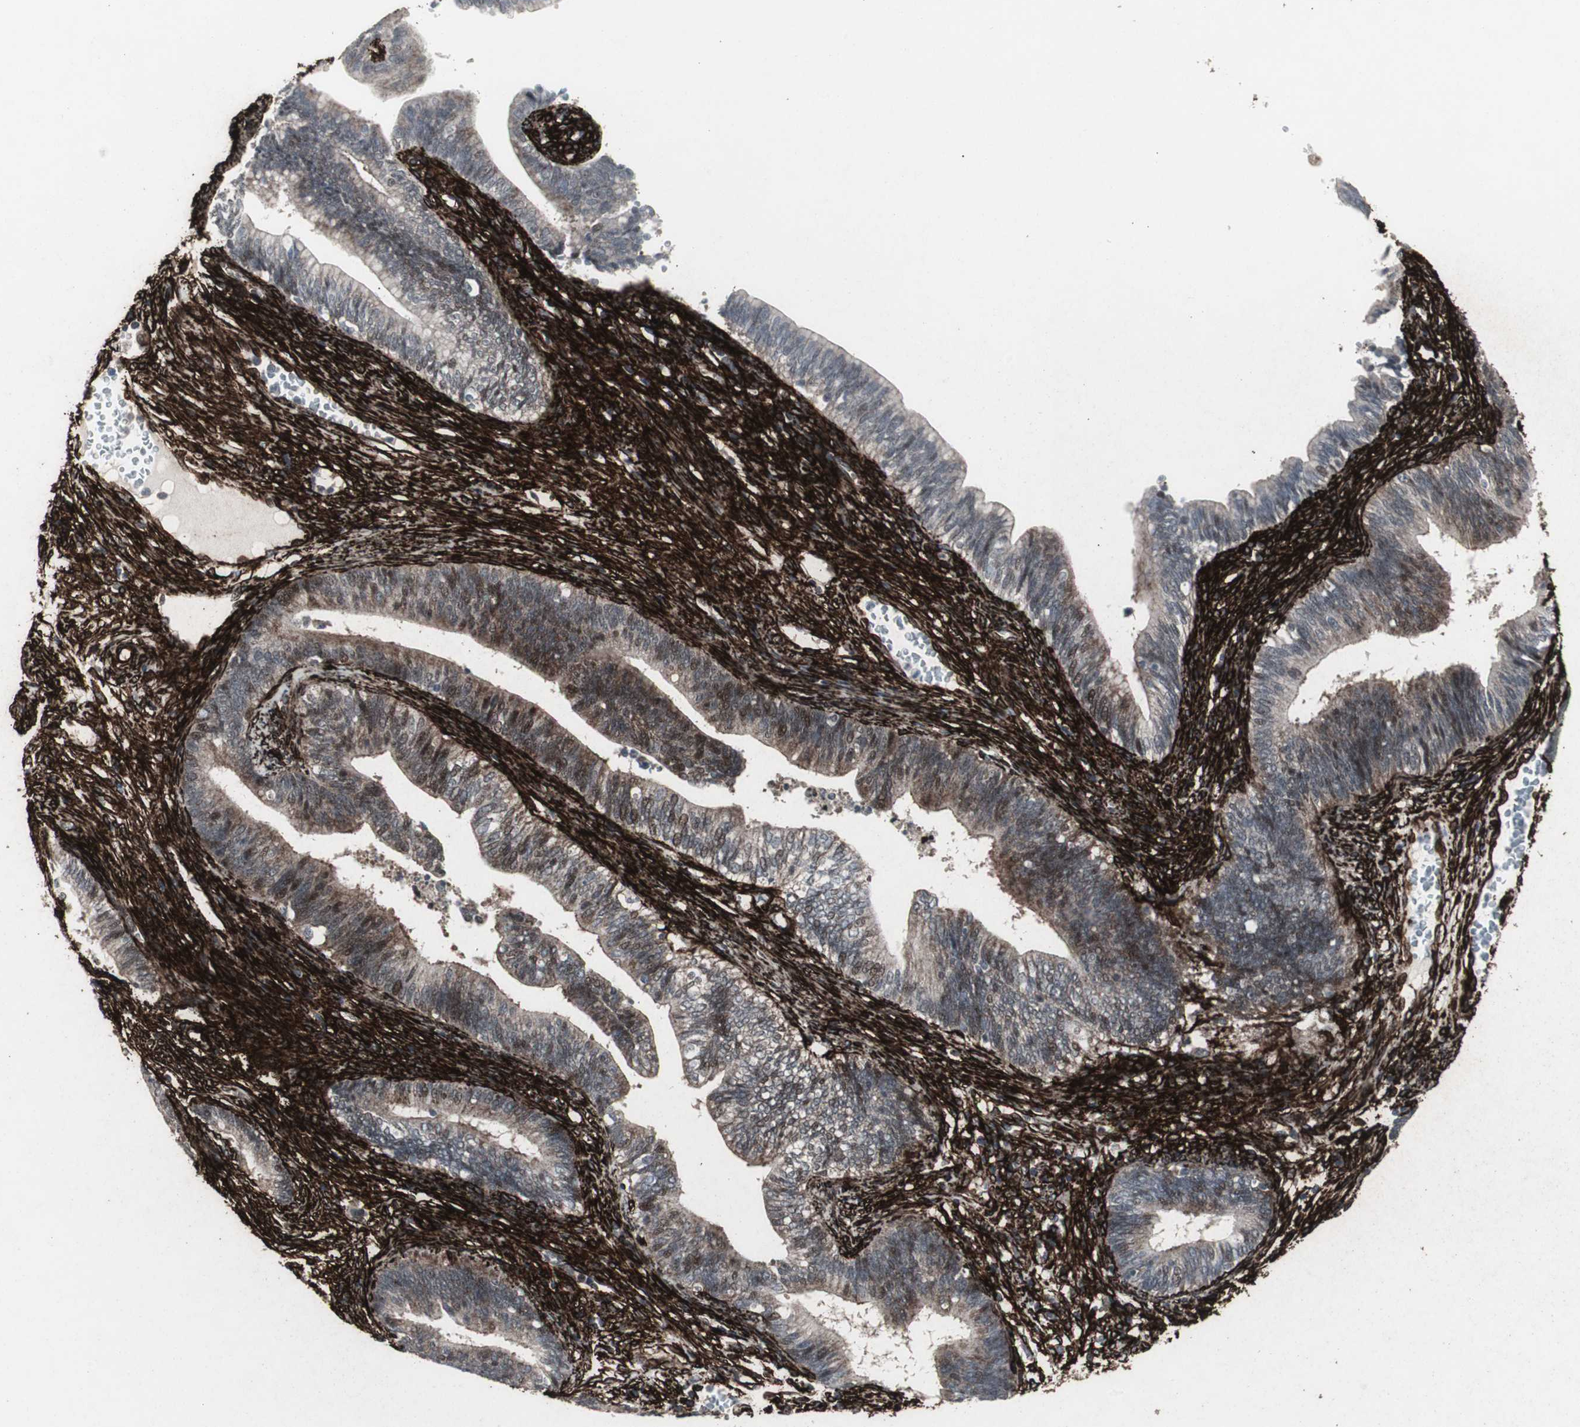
{"staining": {"intensity": "weak", "quantity": "25%-75%", "location": "cytoplasmic/membranous,nuclear"}, "tissue": "cervical cancer", "cell_type": "Tumor cells", "image_type": "cancer", "snomed": [{"axis": "morphology", "description": "Adenocarcinoma, NOS"}, {"axis": "topography", "description": "Cervix"}], "caption": "A micrograph showing weak cytoplasmic/membranous and nuclear staining in approximately 25%-75% of tumor cells in cervical cancer (adenocarcinoma), as visualized by brown immunohistochemical staining.", "gene": "PDGFA", "patient": {"sex": "female", "age": 44}}